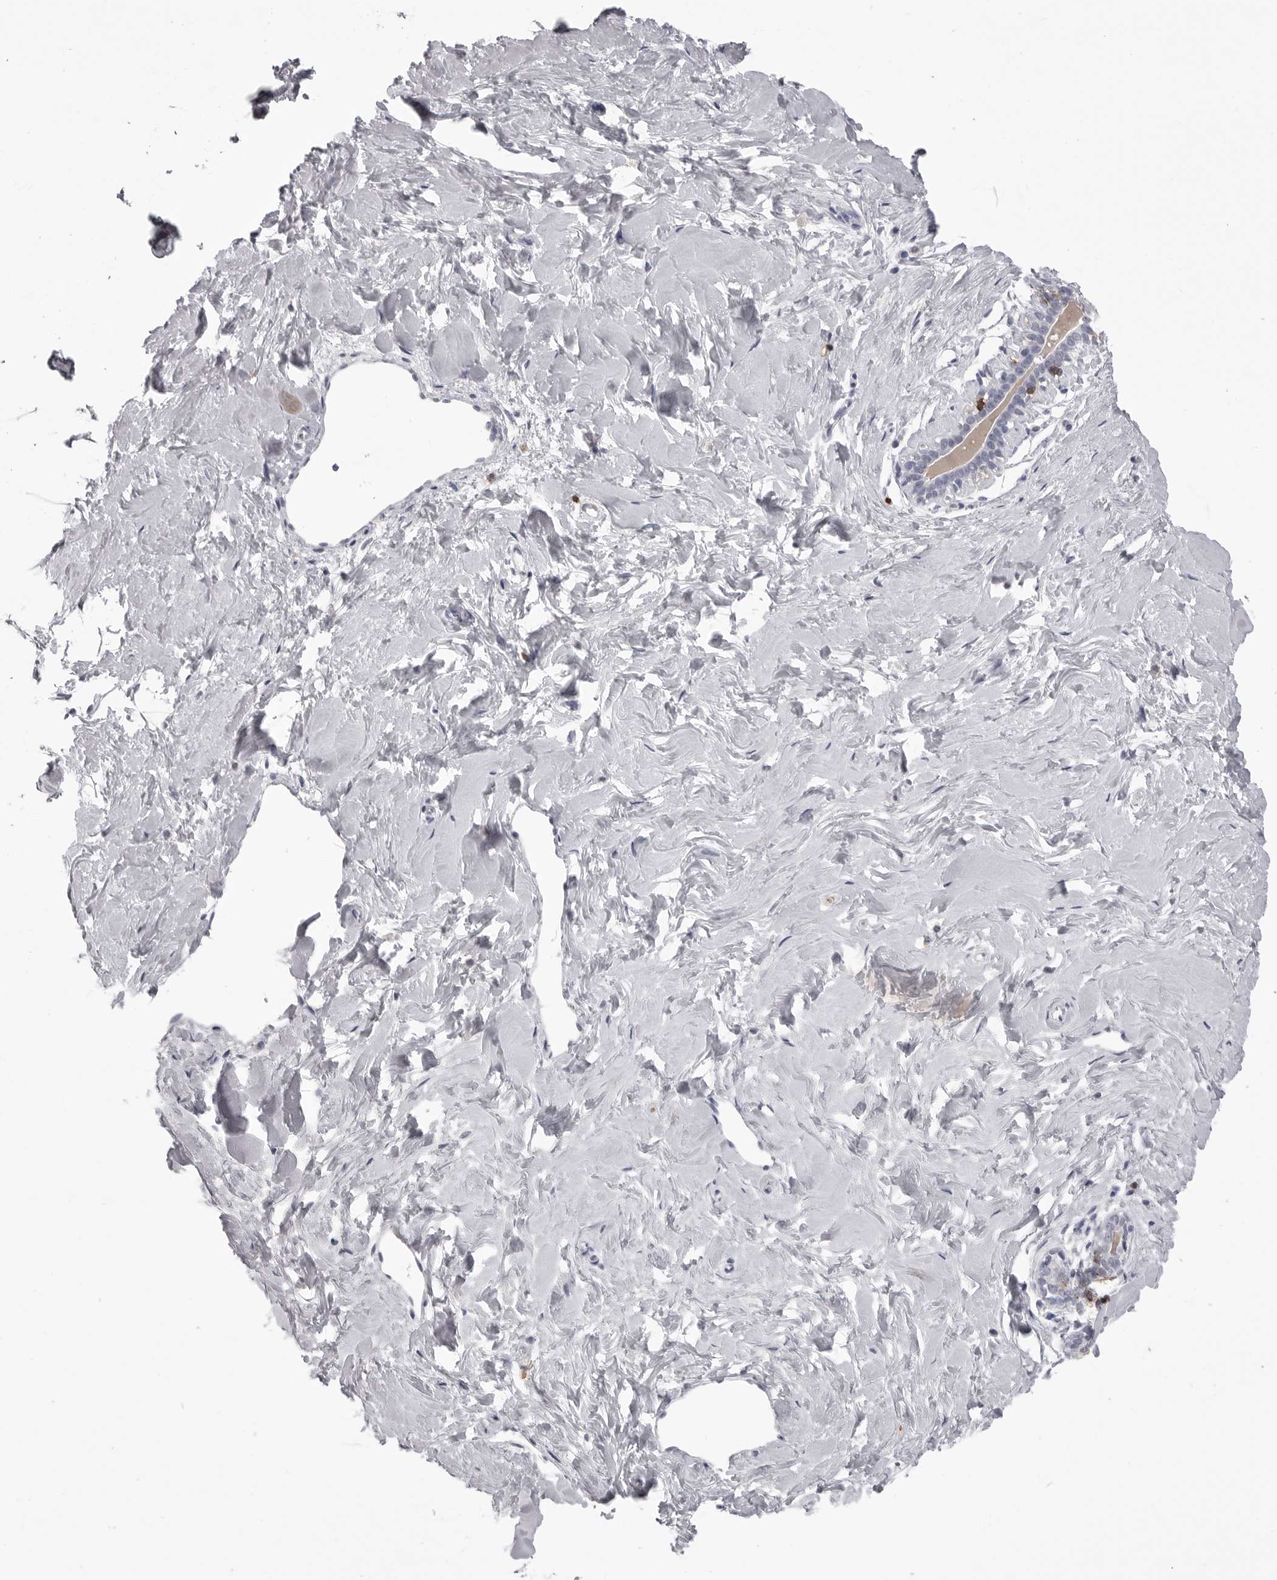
{"staining": {"intensity": "negative", "quantity": "none", "location": "none"}, "tissue": "breast", "cell_type": "Adipocytes", "image_type": "normal", "snomed": [{"axis": "morphology", "description": "Normal tissue, NOS"}, {"axis": "morphology", "description": "Adenoma, NOS"}, {"axis": "topography", "description": "Breast"}], "caption": "An image of breast stained for a protein demonstrates no brown staining in adipocytes. (DAB immunohistochemistry visualized using brightfield microscopy, high magnification).", "gene": "ITGAL", "patient": {"sex": "female", "age": 23}}